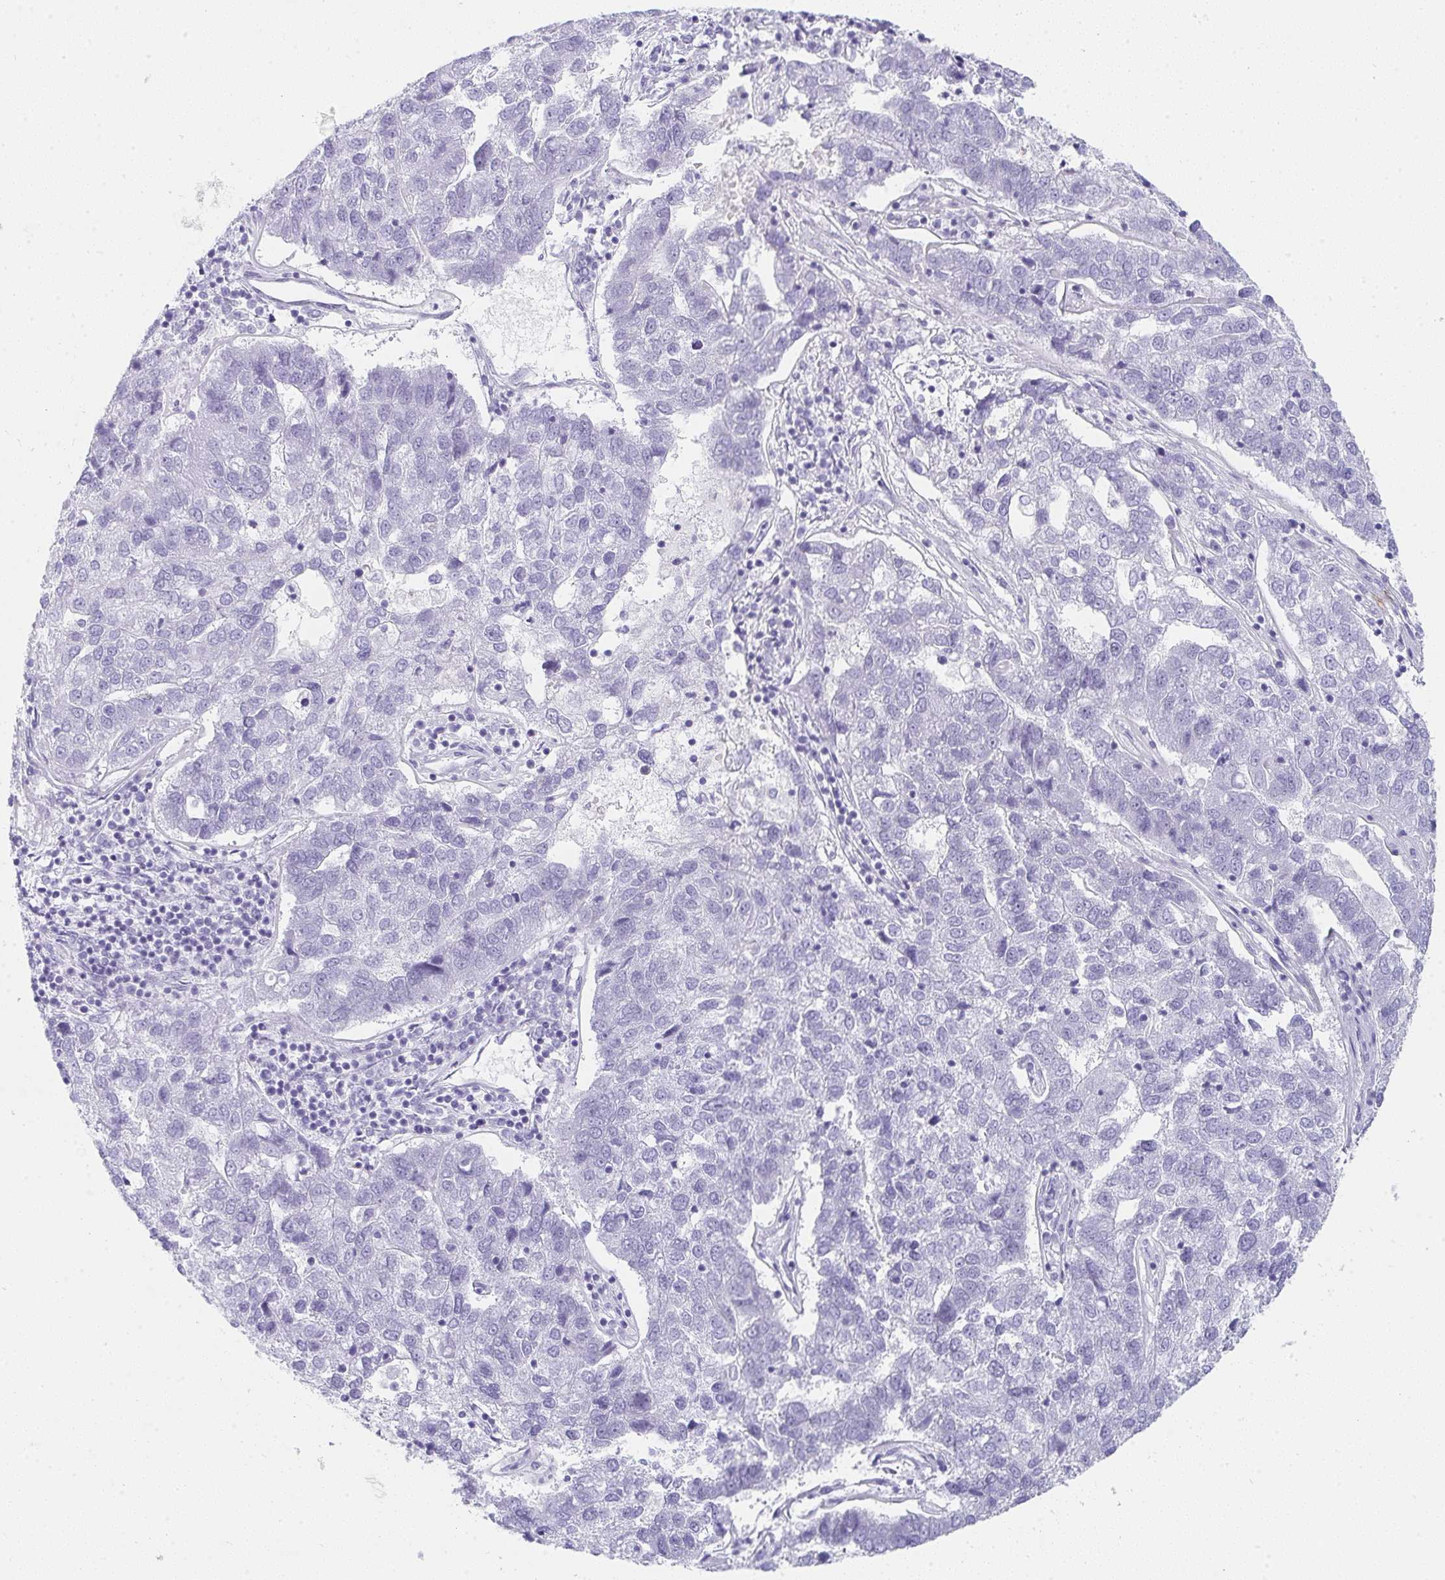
{"staining": {"intensity": "negative", "quantity": "none", "location": "none"}, "tissue": "pancreatic cancer", "cell_type": "Tumor cells", "image_type": "cancer", "snomed": [{"axis": "morphology", "description": "Adenocarcinoma, NOS"}, {"axis": "topography", "description": "Pancreas"}], "caption": "Tumor cells are negative for brown protein staining in pancreatic adenocarcinoma.", "gene": "PRND", "patient": {"sex": "female", "age": 61}}